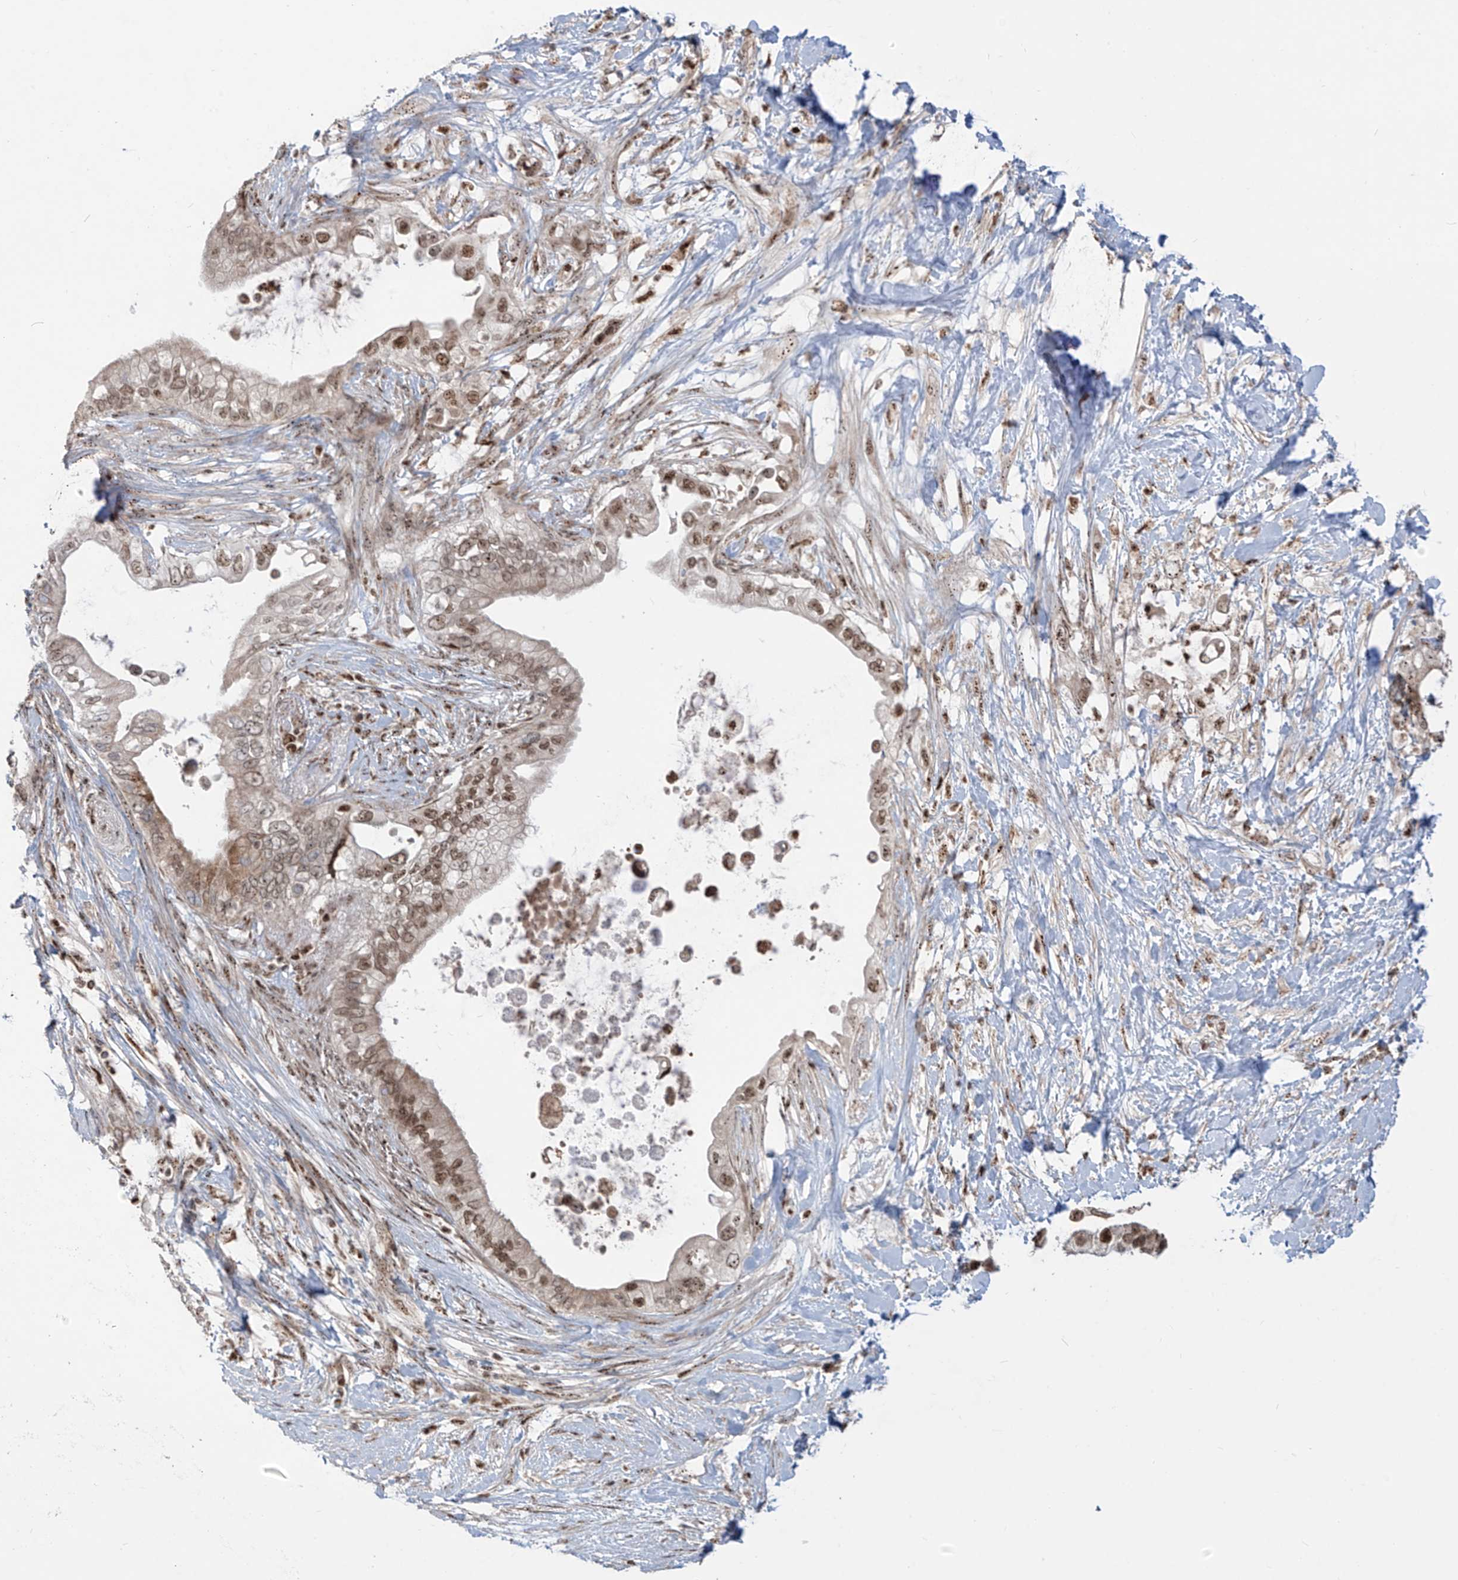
{"staining": {"intensity": "moderate", "quantity": ">75%", "location": "cytoplasmic/membranous,nuclear"}, "tissue": "pancreatic cancer", "cell_type": "Tumor cells", "image_type": "cancer", "snomed": [{"axis": "morphology", "description": "Adenocarcinoma, NOS"}, {"axis": "topography", "description": "Pancreas"}], "caption": "The image reveals a brown stain indicating the presence of a protein in the cytoplasmic/membranous and nuclear of tumor cells in pancreatic cancer.", "gene": "ZBTB8A", "patient": {"sex": "female", "age": 56}}